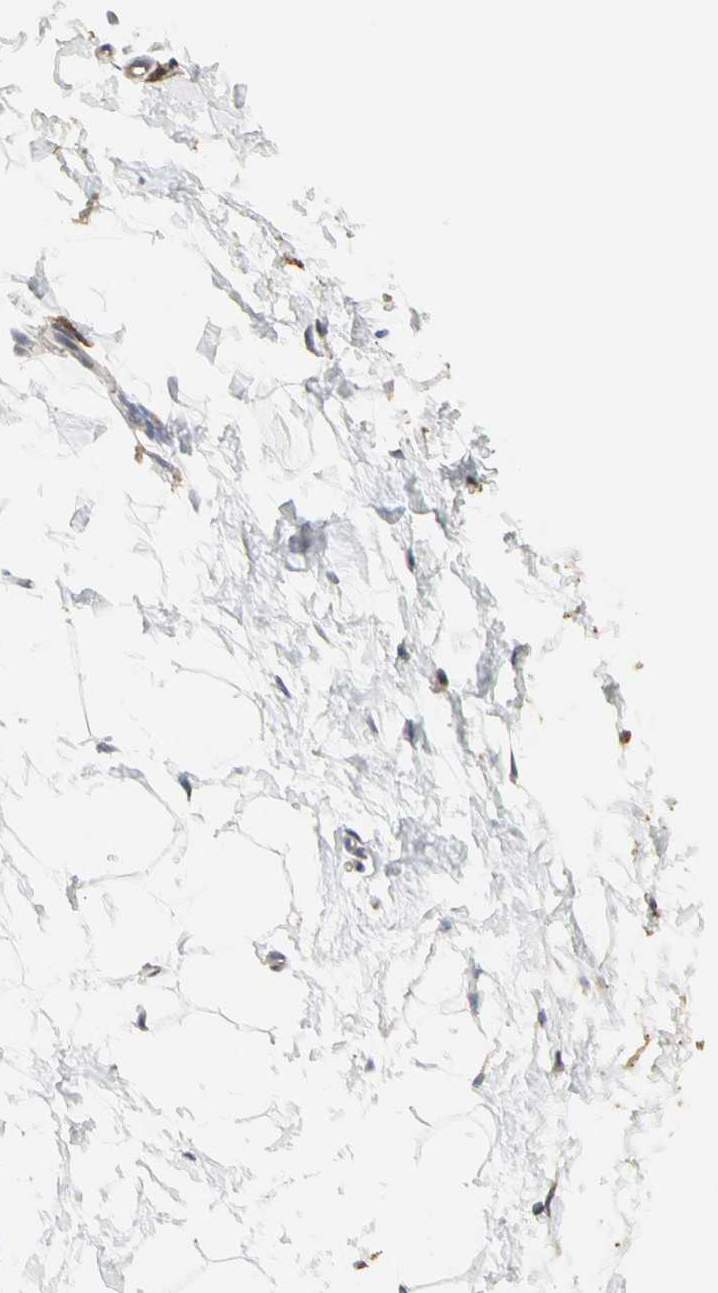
{"staining": {"intensity": "weak", "quantity": ">75%", "location": "cytoplasmic/membranous"}, "tissue": "adipose tissue", "cell_type": "Adipocytes", "image_type": "normal", "snomed": [{"axis": "morphology", "description": "Normal tissue, NOS"}, {"axis": "topography", "description": "Breast"}], "caption": "Weak cytoplasmic/membranous positivity is identified in about >75% of adipocytes in normal adipose tissue.", "gene": "NAPG", "patient": {"sex": "female", "age": 45}}